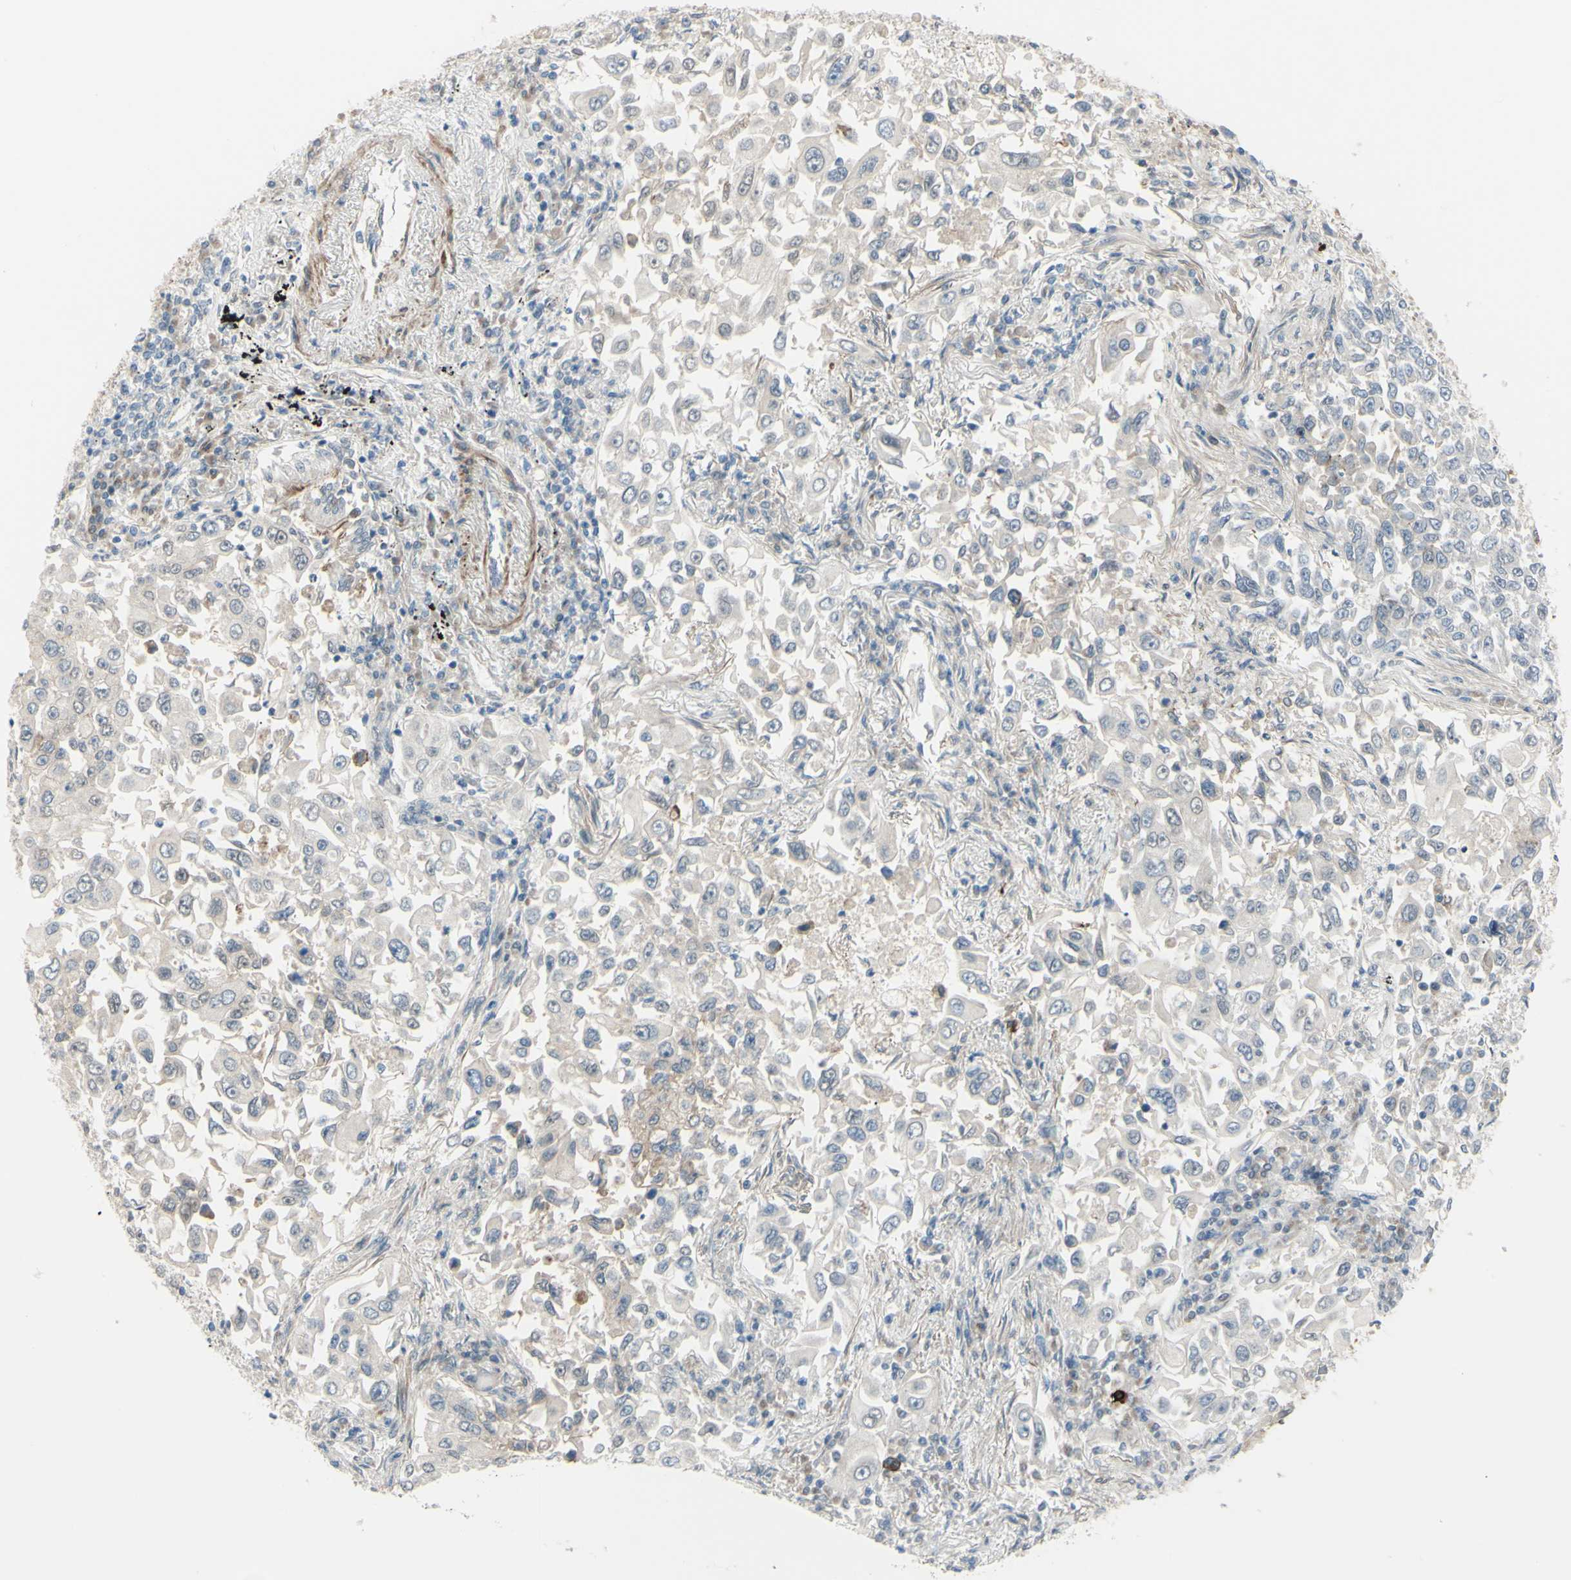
{"staining": {"intensity": "weak", "quantity": "<25%", "location": "cytoplasmic/membranous"}, "tissue": "lung cancer", "cell_type": "Tumor cells", "image_type": "cancer", "snomed": [{"axis": "morphology", "description": "Adenocarcinoma, NOS"}, {"axis": "topography", "description": "Lung"}], "caption": "Tumor cells show no significant protein positivity in lung cancer (adenocarcinoma). The staining was performed using DAB to visualize the protein expression in brown, while the nuclei were stained in blue with hematoxylin (Magnification: 20x).", "gene": "LRRK1", "patient": {"sex": "male", "age": 84}}